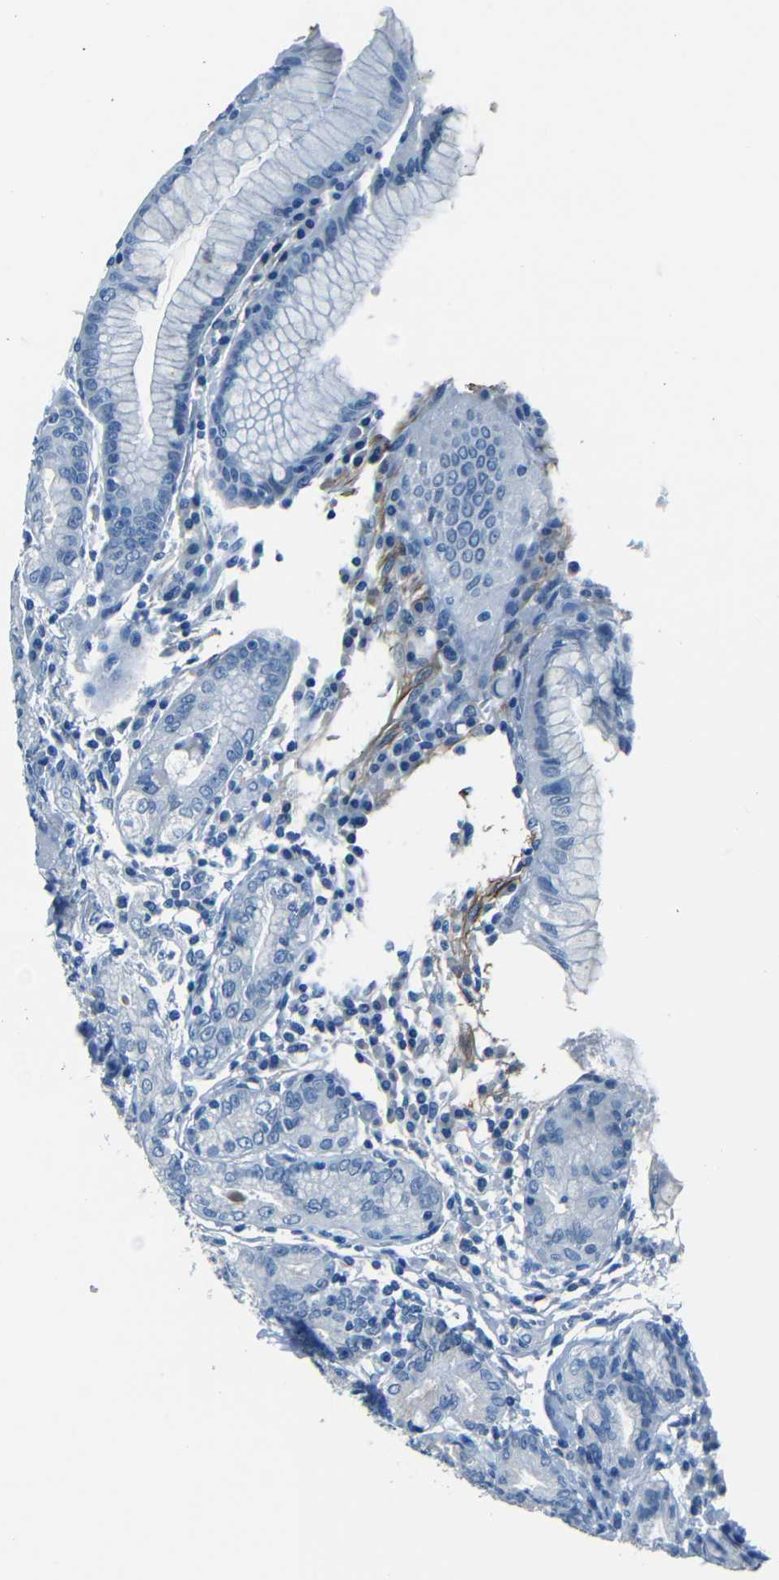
{"staining": {"intensity": "weak", "quantity": "<25%", "location": "cytoplasmic/membranous"}, "tissue": "stomach", "cell_type": "Glandular cells", "image_type": "normal", "snomed": [{"axis": "morphology", "description": "Normal tissue, NOS"}, {"axis": "topography", "description": "Stomach, lower"}], "caption": "Histopathology image shows no significant protein positivity in glandular cells of normal stomach.", "gene": "FBN2", "patient": {"sex": "female", "age": 76}}